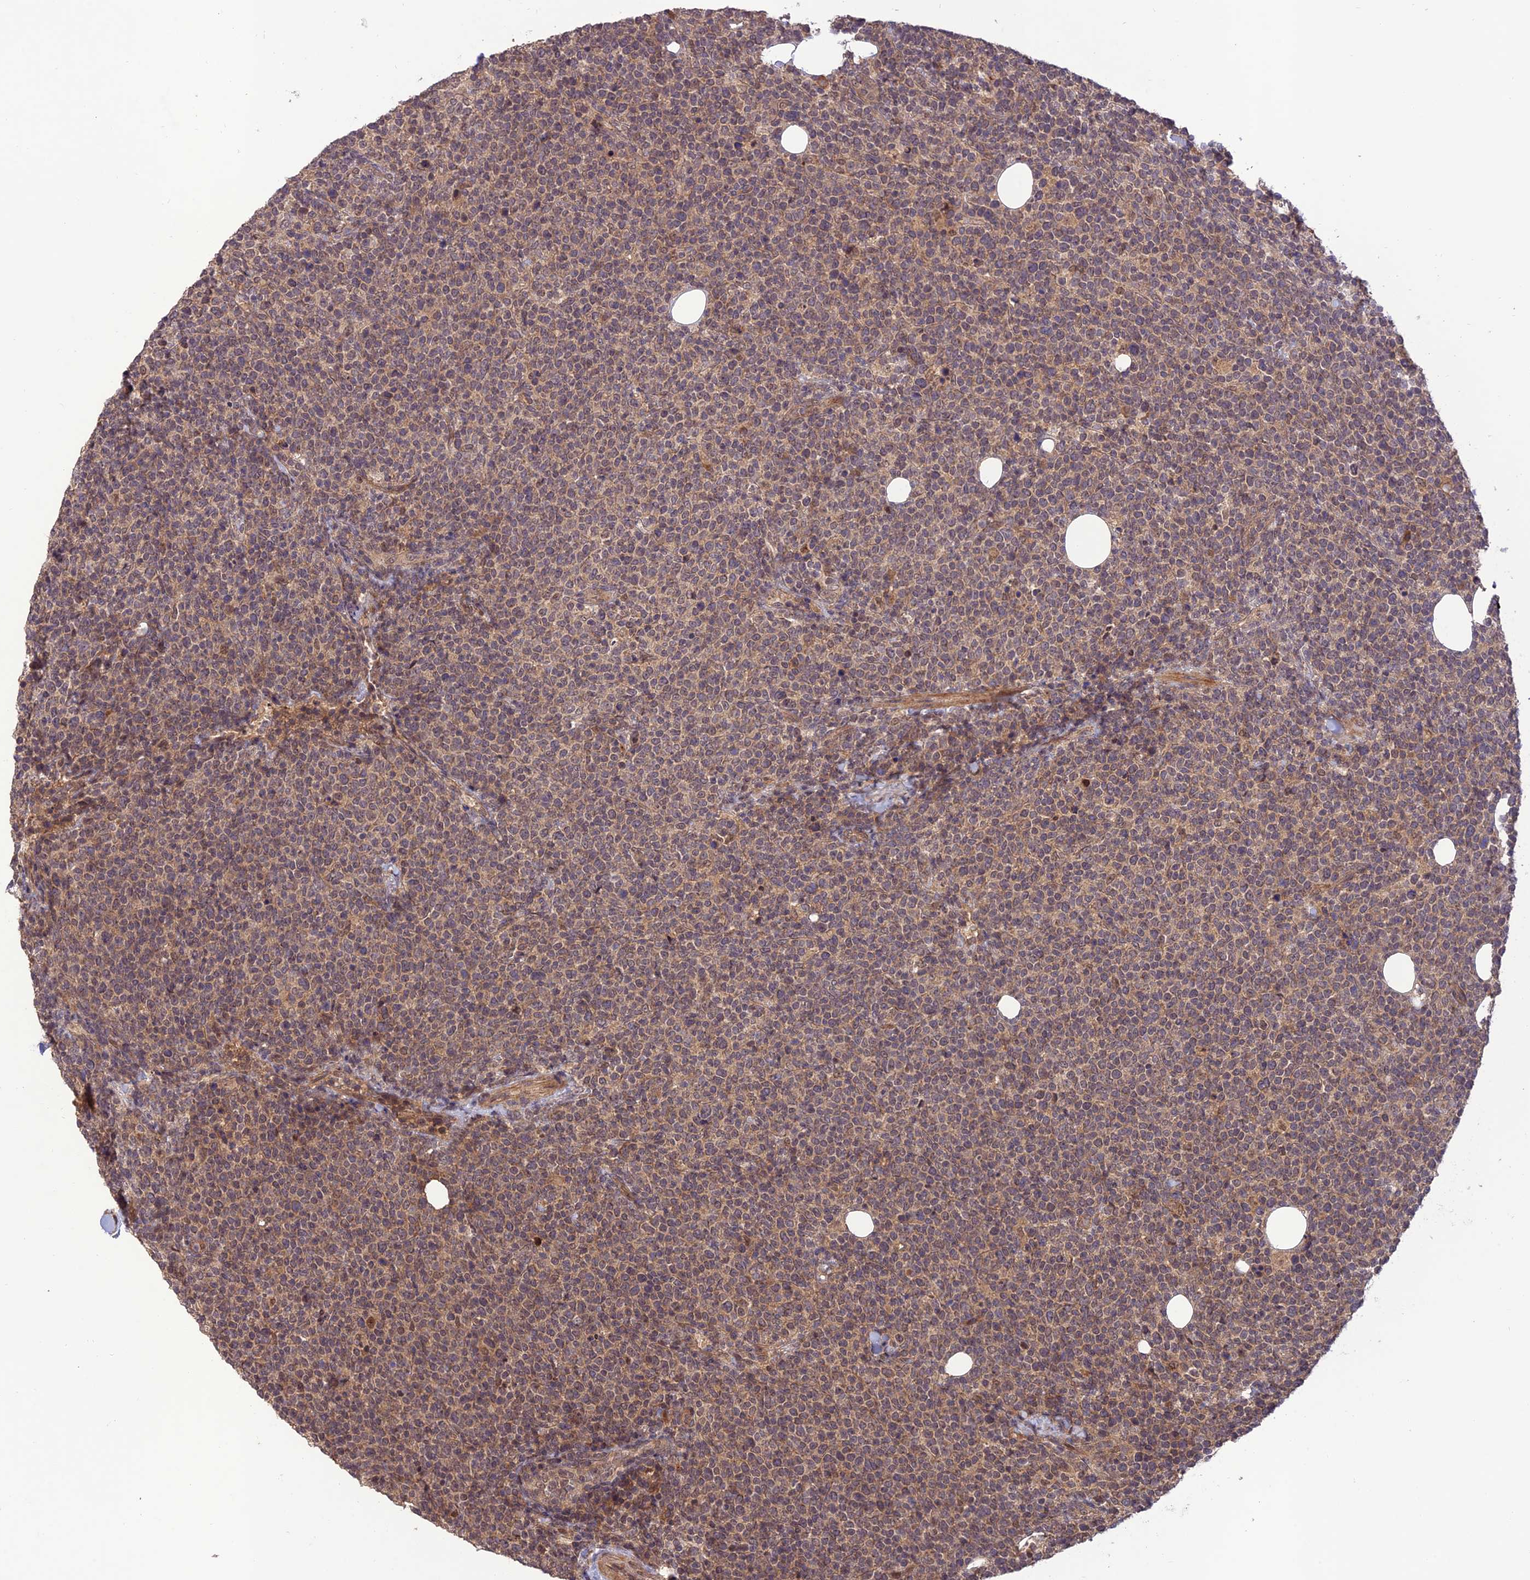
{"staining": {"intensity": "weak", "quantity": "25%-75%", "location": "cytoplasmic/membranous"}, "tissue": "lymphoma", "cell_type": "Tumor cells", "image_type": "cancer", "snomed": [{"axis": "morphology", "description": "Malignant lymphoma, non-Hodgkin's type, High grade"}, {"axis": "topography", "description": "Lymph node"}], "caption": "High-grade malignant lymphoma, non-Hodgkin's type stained with a protein marker displays weak staining in tumor cells.", "gene": "REV1", "patient": {"sex": "male", "age": 61}}